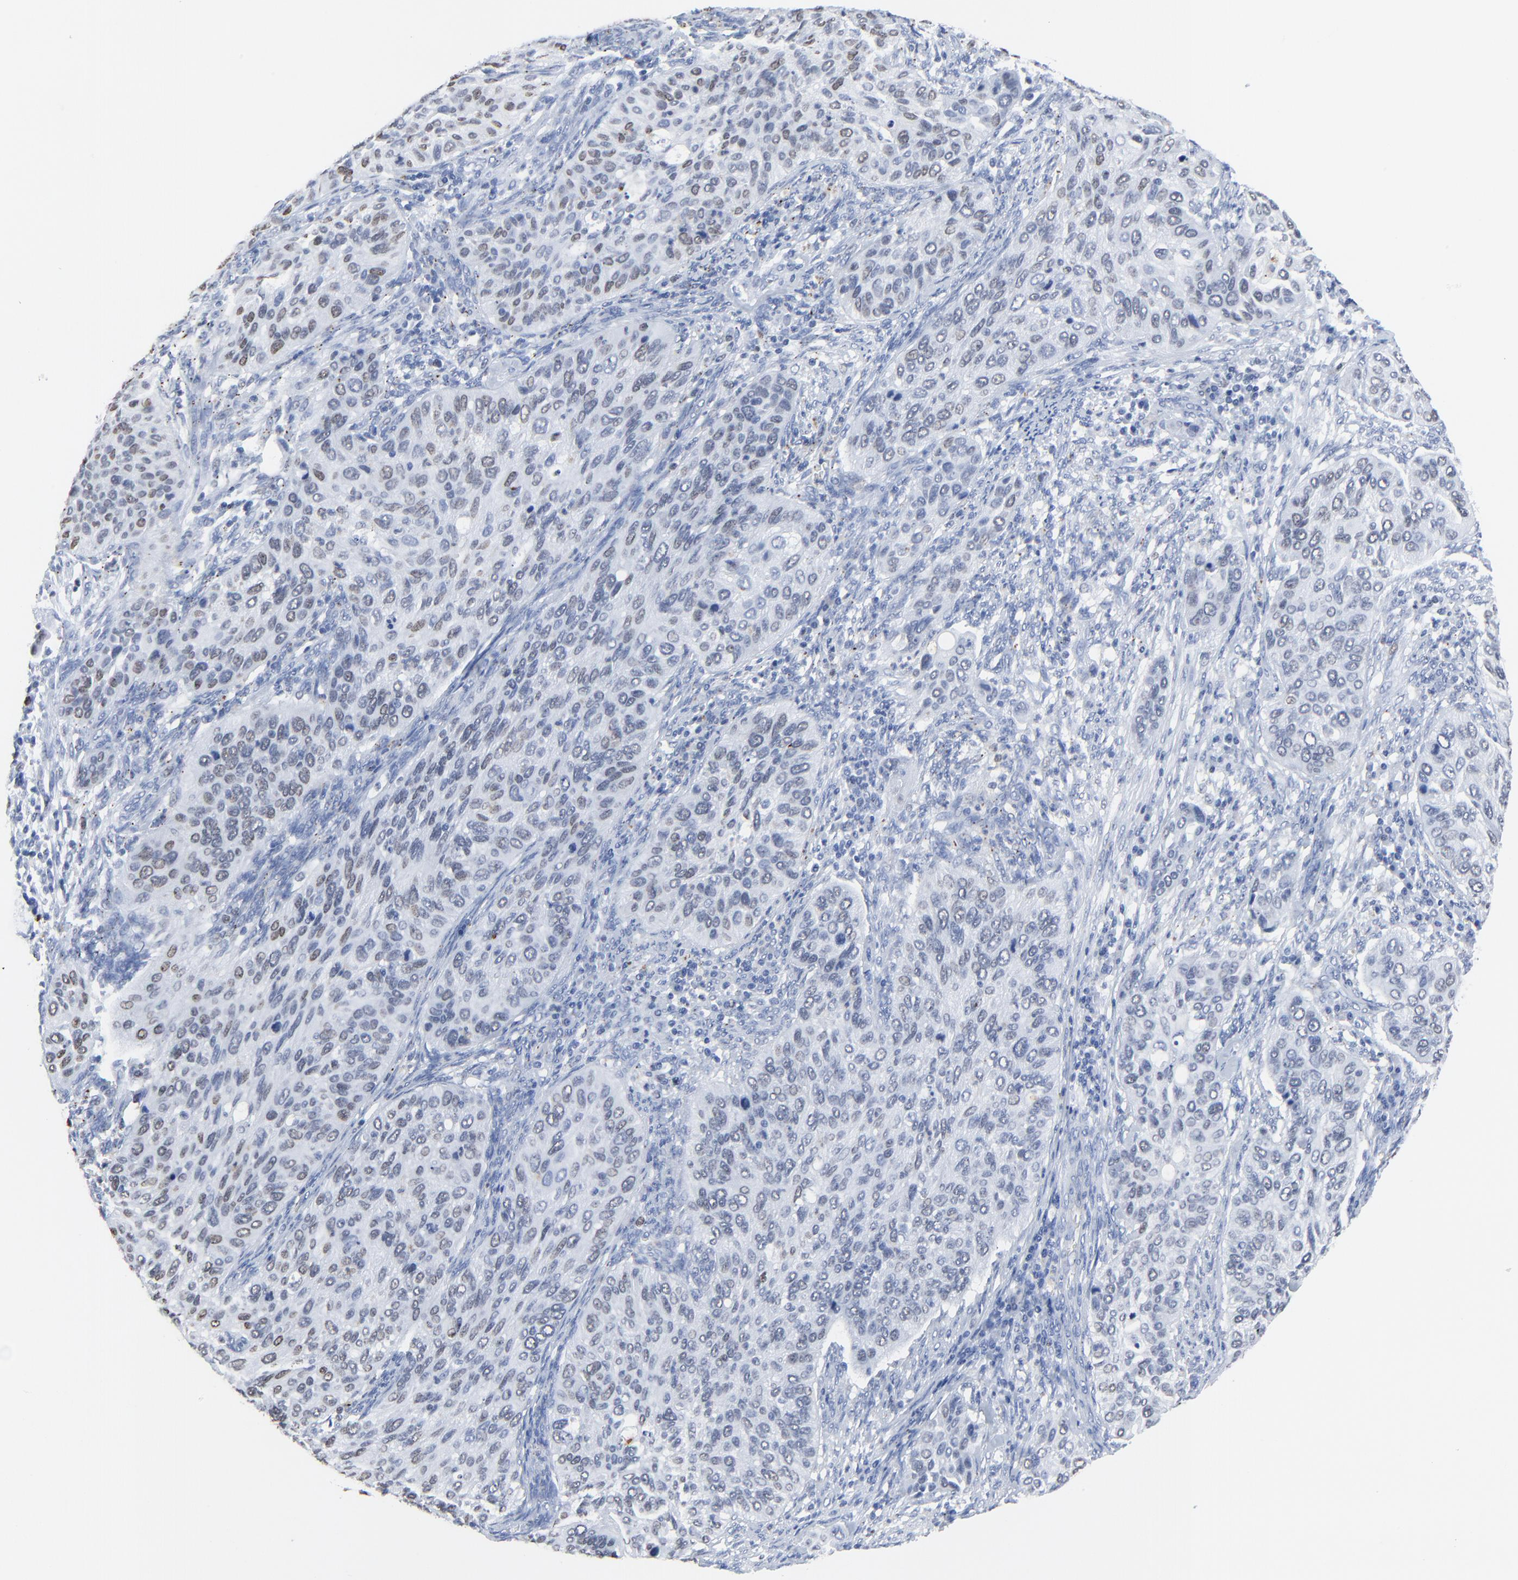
{"staining": {"intensity": "weak", "quantity": "<25%", "location": "nuclear"}, "tissue": "cervical cancer", "cell_type": "Tumor cells", "image_type": "cancer", "snomed": [{"axis": "morphology", "description": "Squamous cell carcinoma, NOS"}, {"axis": "topography", "description": "Cervix"}], "caption": "Cervical cancer stained for a protein using IHC reveals no expression tumor cells.", "gene": "BIRC3", "patient": {"sex": "female", "age": 57}}